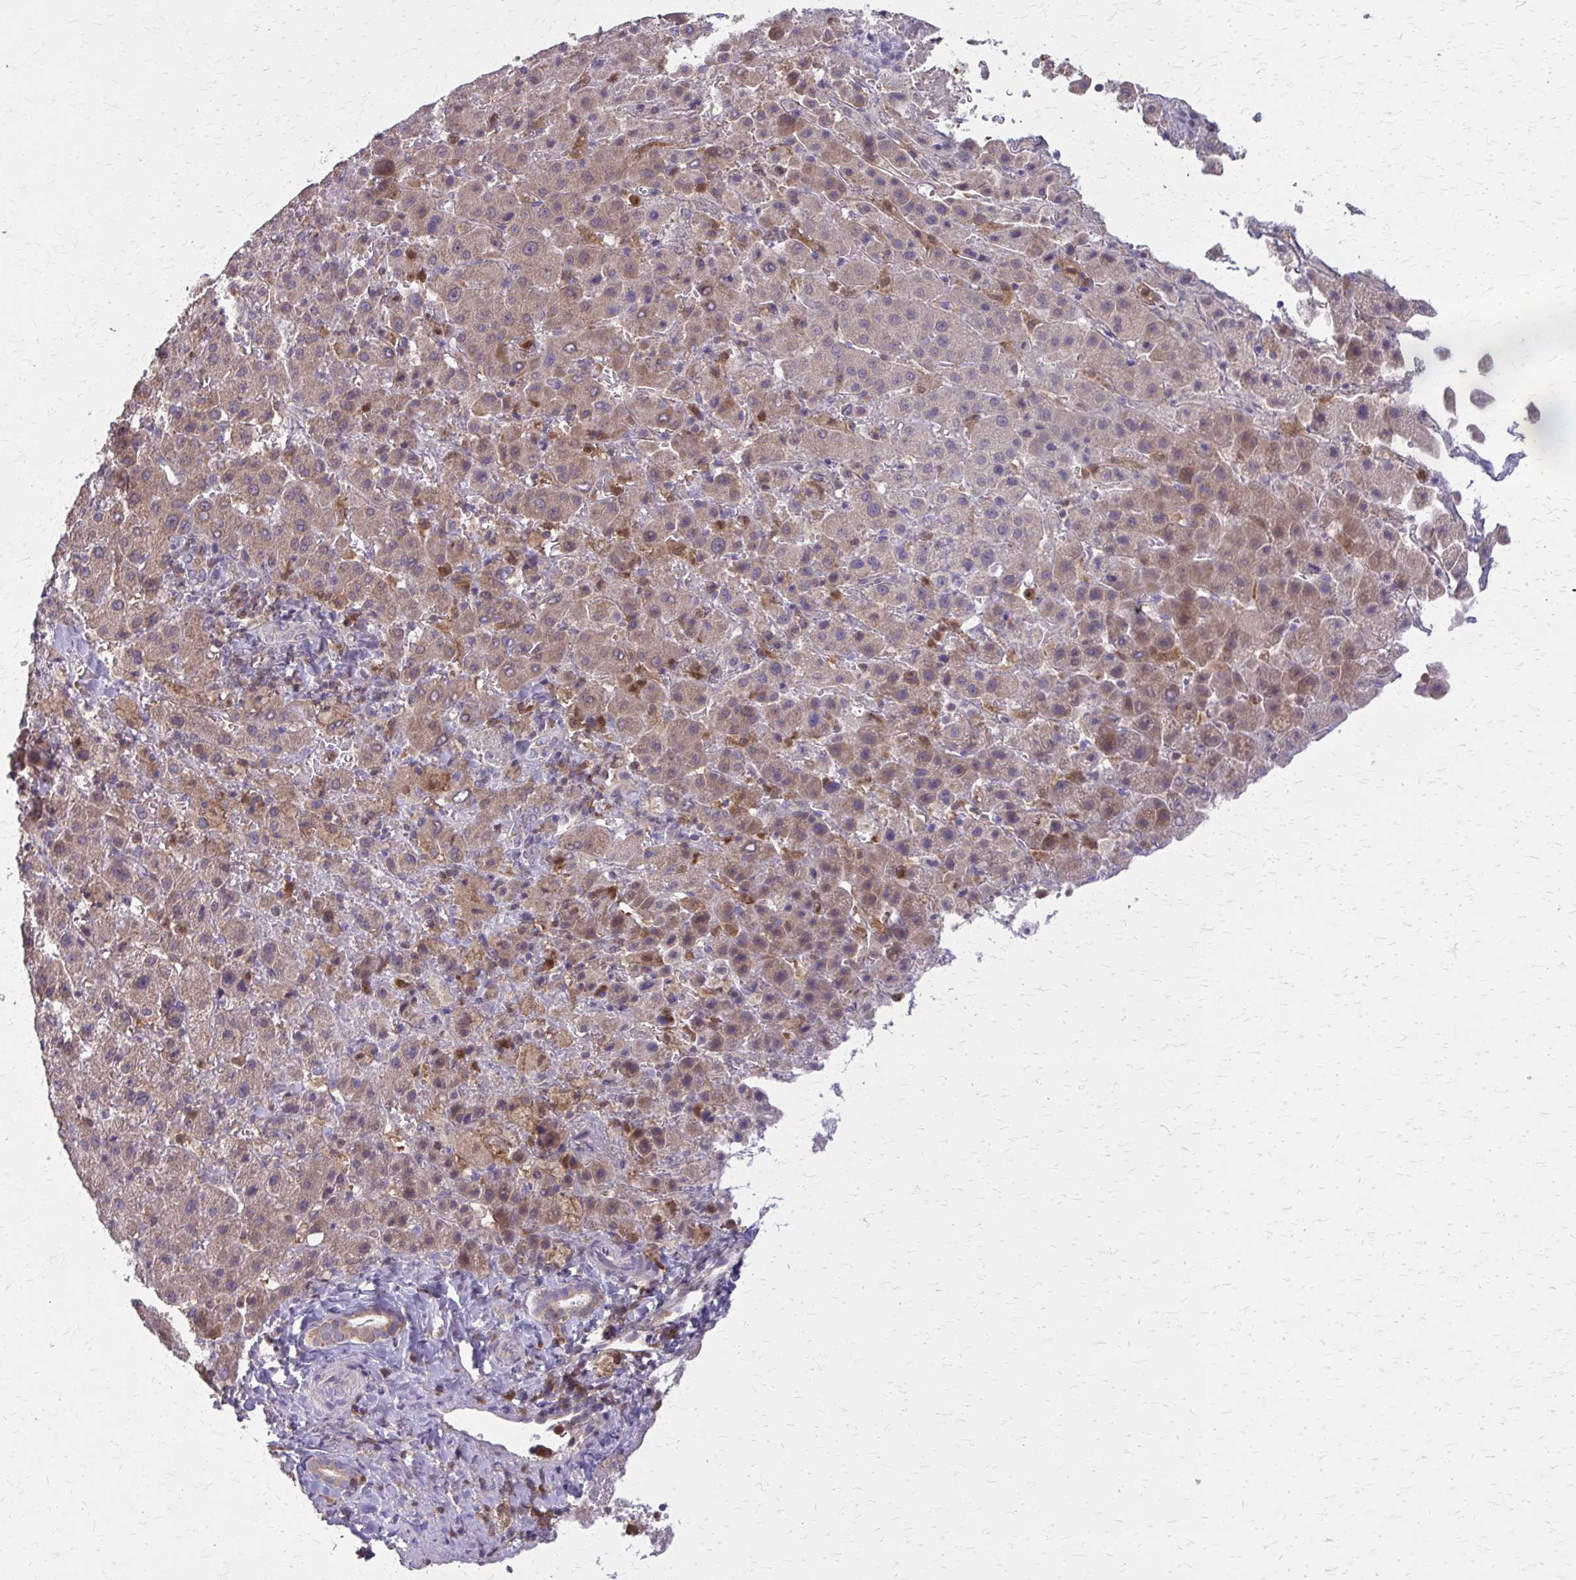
{"staining": {"intensity": "moderate", "quantity": ">75%", "location": "cytoplasmic/membranous"}, "tissue": "liver cancer", "cell_type": "Tumor cells", "image_type": "cancer", "snomed": [{"axis": "morphology", "description": "Carcinoma, Hepatocellular, NOS"}, {"axis": "topography", "description": "Liver"}], "caption": "Moderate cytoplasmic/membranous positivity is seen in approximately >75% of tumor cells in liver hepatocellular carcinoma.", "gene": "NRBF2", "patient": {"sex": "female", "age": 58}}